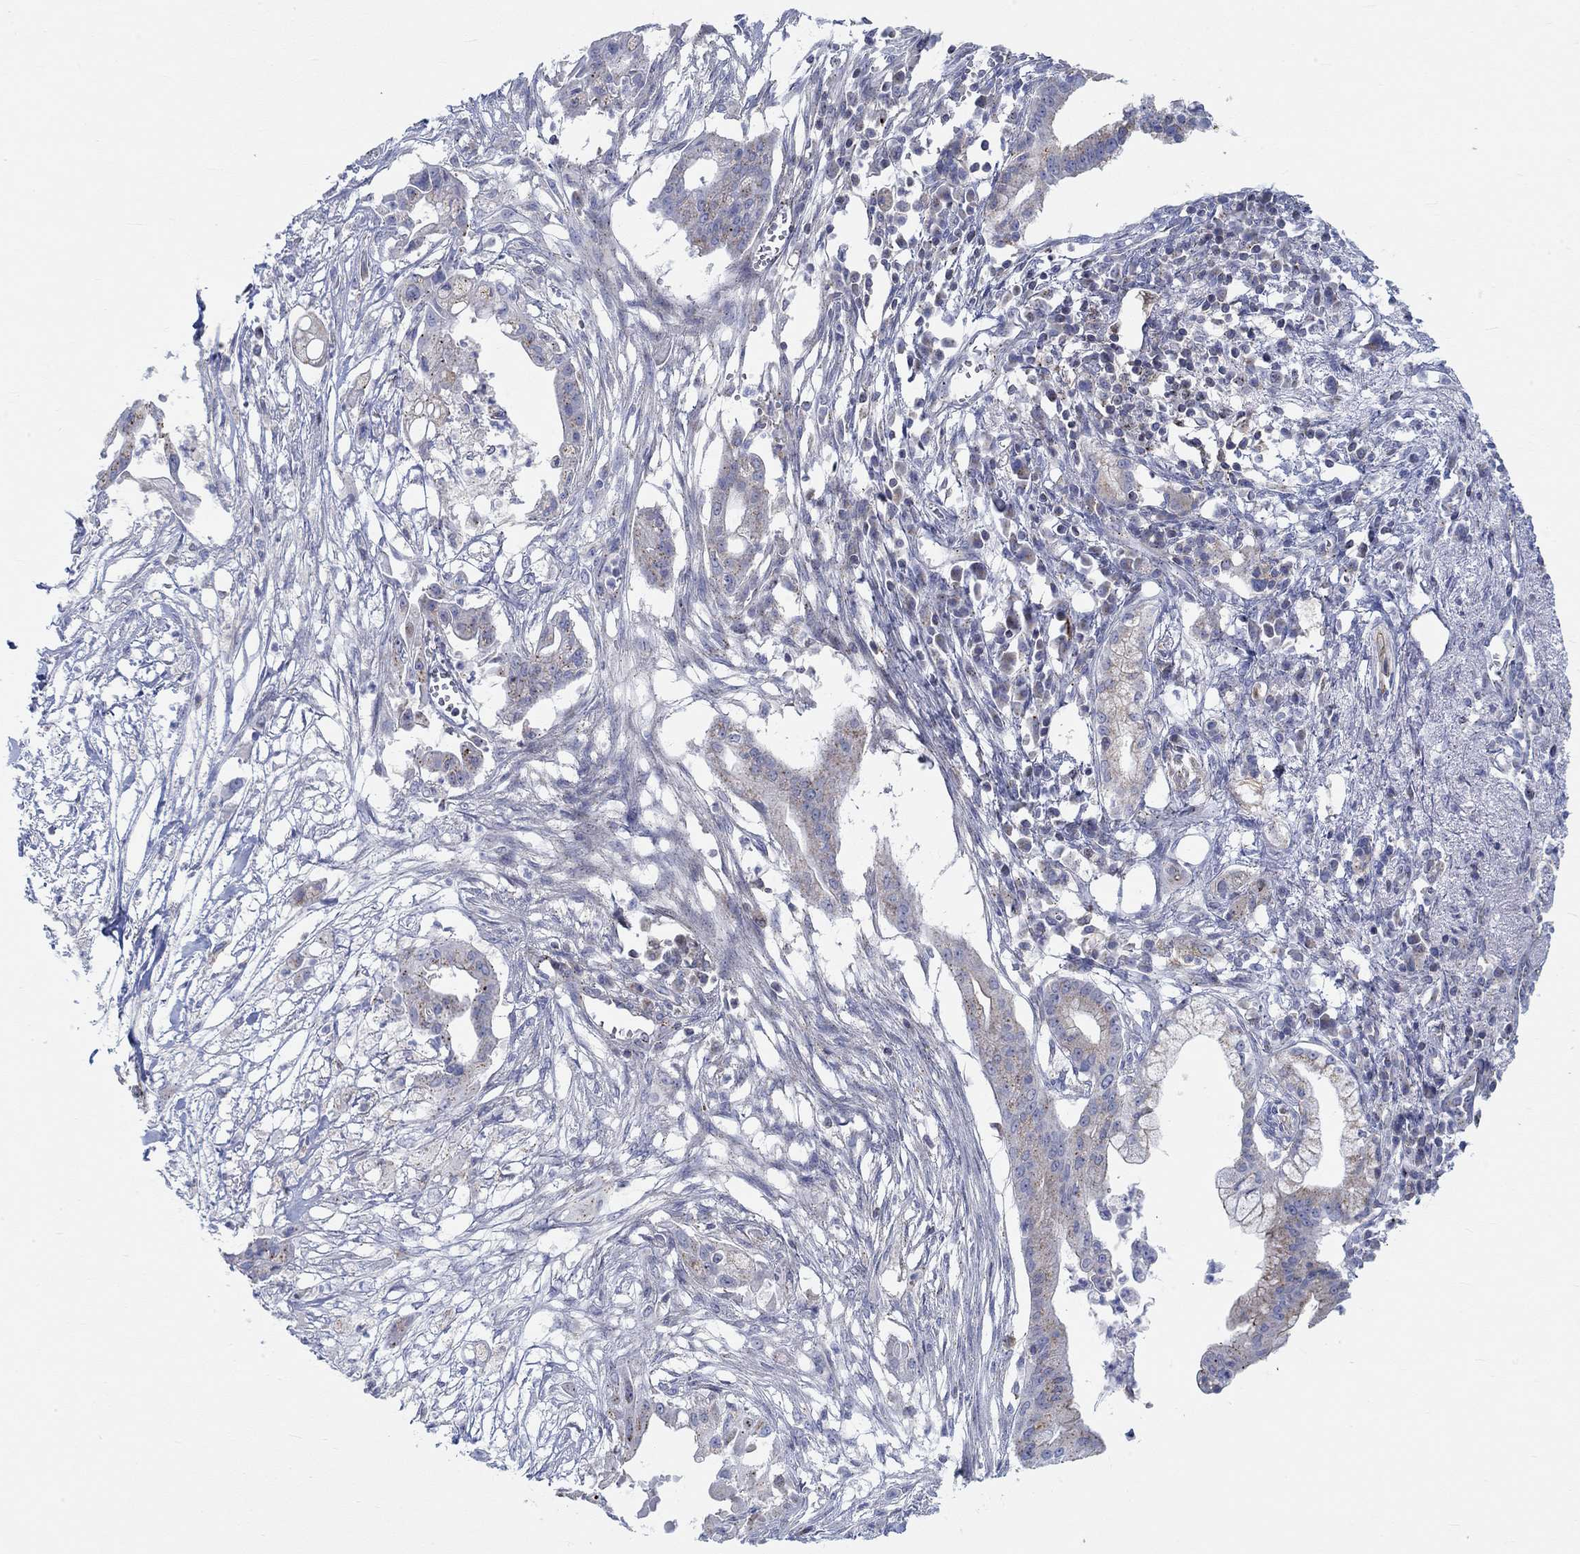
{"staining": {"intensity": "weak", "quantity": "25%-75%", "location": "cytoplasmic/membranous"}, "tissue": "pancreatic cancer", "cell_type": "Tumor cells", "image_type": "cancer", "snomed": [{"axis": "morphology", "description": "Normal tissue, NOS"}, {"axis": "morphology", "description": "Adenocarcinoma, NOS"}, {"axis": "topography", "description": "Pancreas"}], "caption": "A photomicrograph showing weak cytoplasmic/membranous expression in approximately 25%-75% of tumor cells in pancreatic adenocarcinoma, as visualized by brown immunohistochemical staining.", "gene": "NAV3", "patient": {"sex": "female", "age": 58}}